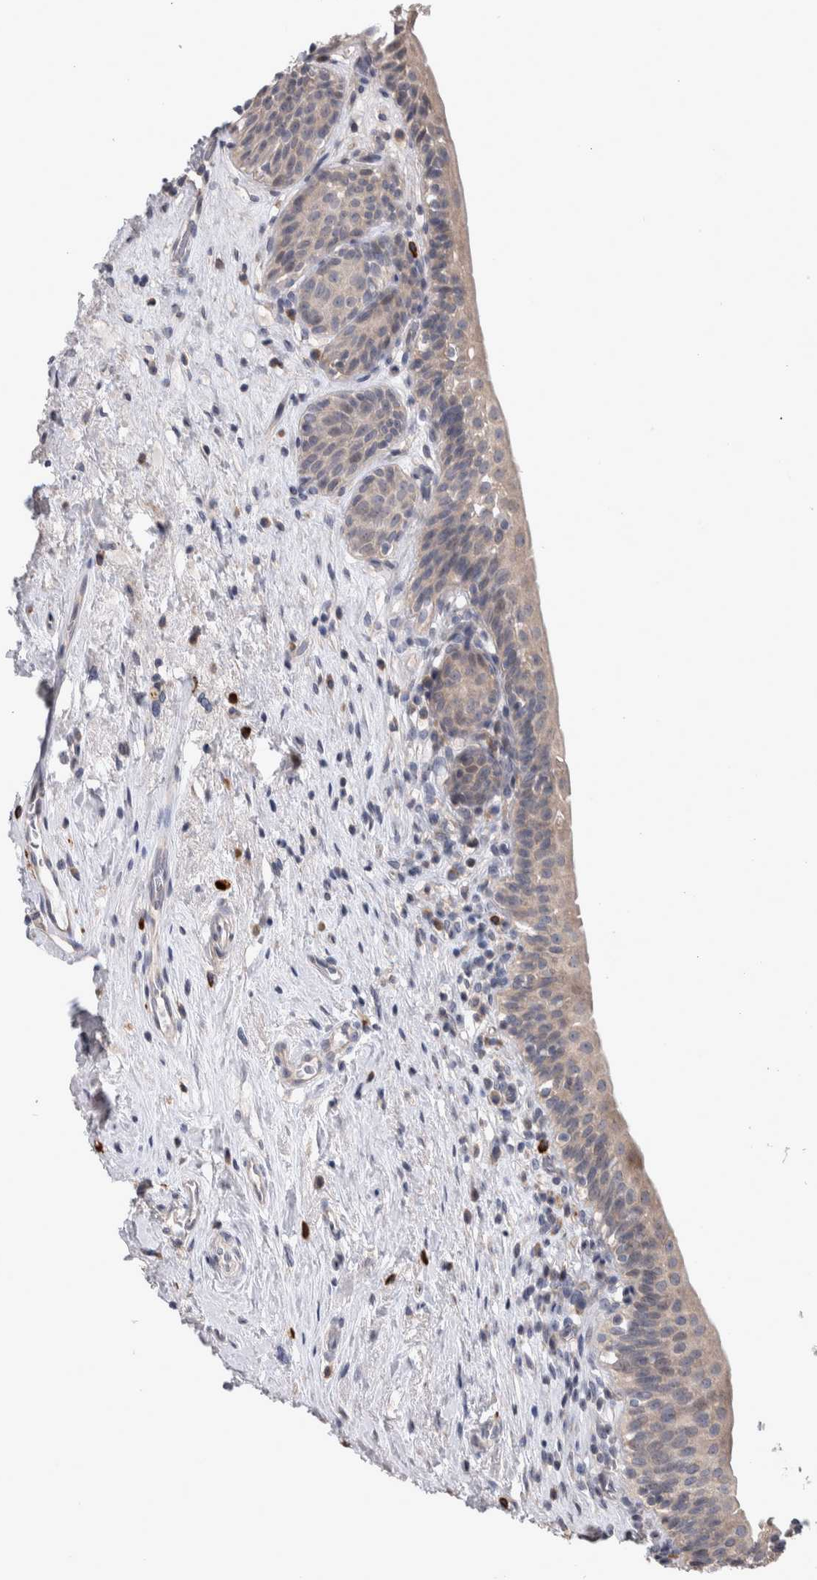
{"staining": {"intensity": "moderate", "quantity": "25%-75%", "location": "cytoplasmic/membranous"}, "tissue": "urinary bladder", "cell_type": "Urothelial cells", "image_type": "normal", "snomed": [{"axis": "morphology", "description": "Normal tissue, NOS"}, {"axis": "topography", "description": "Urinary bladder"}], "caption": "High-magnification brightfield microscopy of normal urinary bladder stained with DAB (brown) and counterstained with hematoxylin (blue). urothelial cells exhibit moderate cytoplasmic/membranous positivity is present in approximately25%-75% of cells. (DAB IHC, brown staining for protein, blue staining for nuclei).", "gene": "IBTK", "patient": {"sex": "male", "age": 83}}